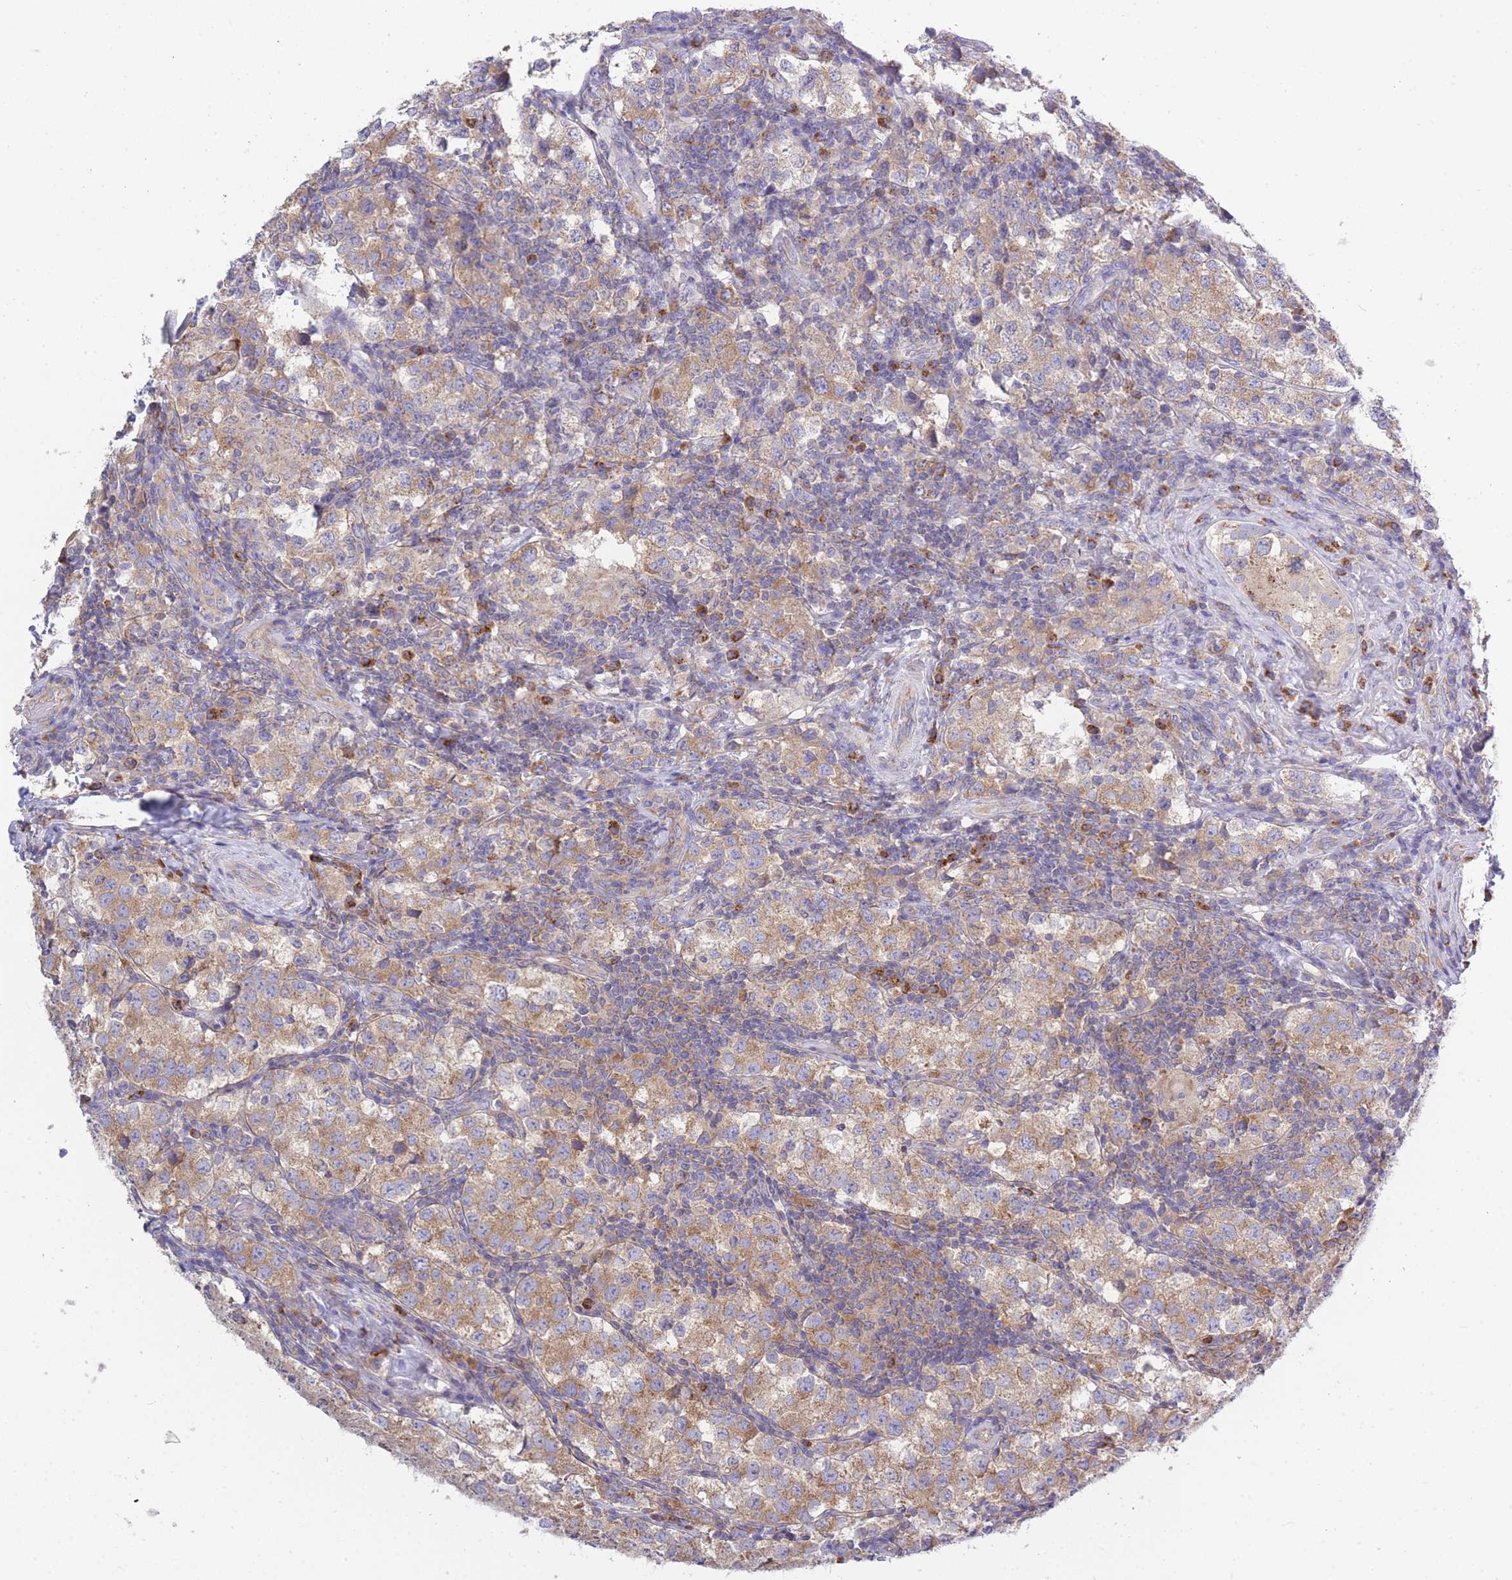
{"staining": {"intensity": "moderate", "quantity": ">75%", "location": "cytoplasmic/membranous"}, "tissue": "testis cancer", "cell_type": "Tumor cells", "image_type": "cancer", "snomed": [{"axis": "morphology", "description": "Seminoma, NOS"}, {"axis": "topography", "description": "Testis"}], "caption": "Human seminoma (testis) stained with a protein marker shows moderate staining in tumor cells.", "gene": "COPG2", "patient": {"sex": "male", "age": 34}}